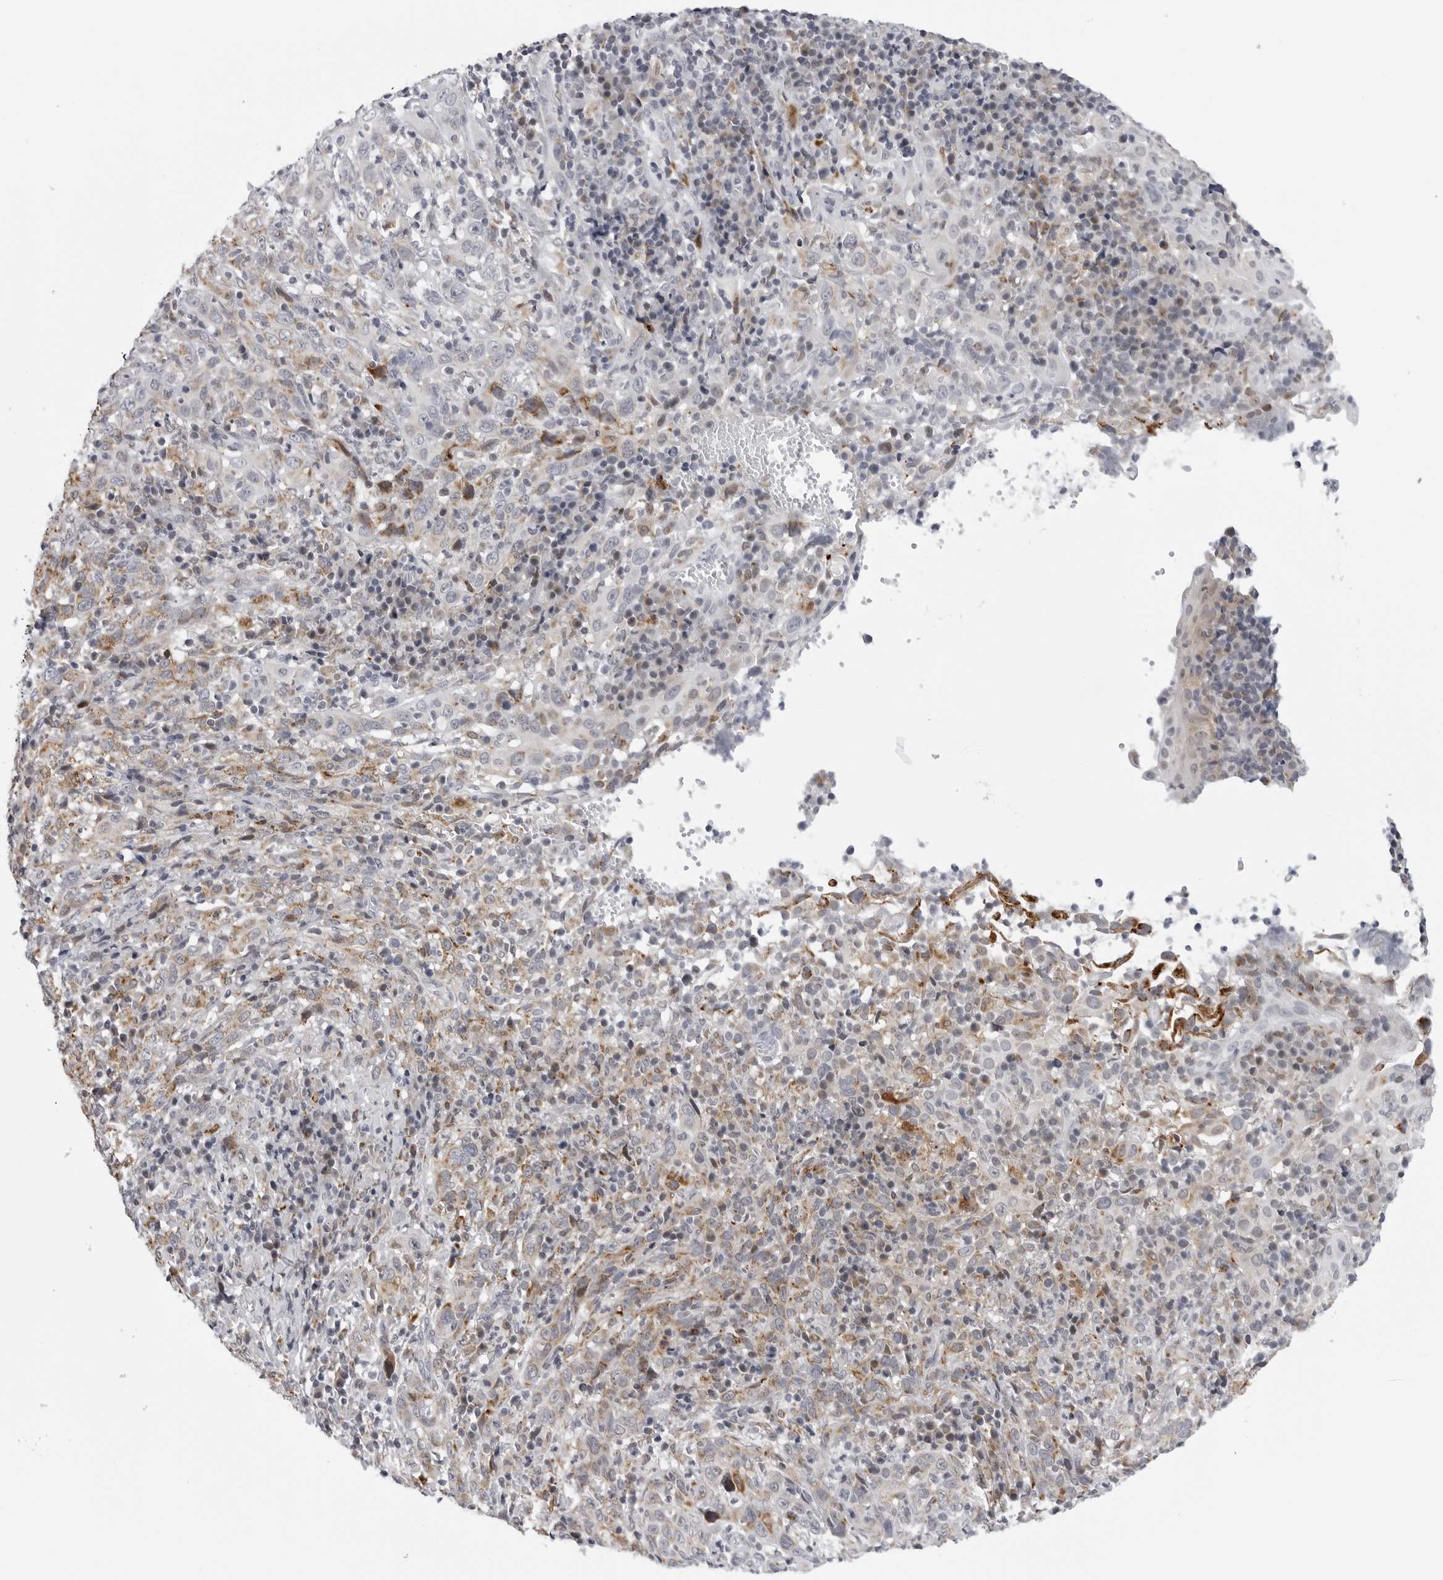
{"staining": {"intensity": "weak", "quantity": "<25%", "location": "cytoplasmic/membranous"}, "tissue": "cervical cancer", "cell_type": "Tumor cells", "image_type": "cancer", "snomed": [{"axis": "morphology", "description": "Squamous cell carcinoma, NOS"}, {"axis": "topography", "description": "Cervix"}], "caption": "Cervical cancer was stained to show a protein in brown. There is no significant positivity in tumor cells. Nuclei are stained in blue.", "gene": "CDK20", "patient": {"sex": "female", "age": 46}}